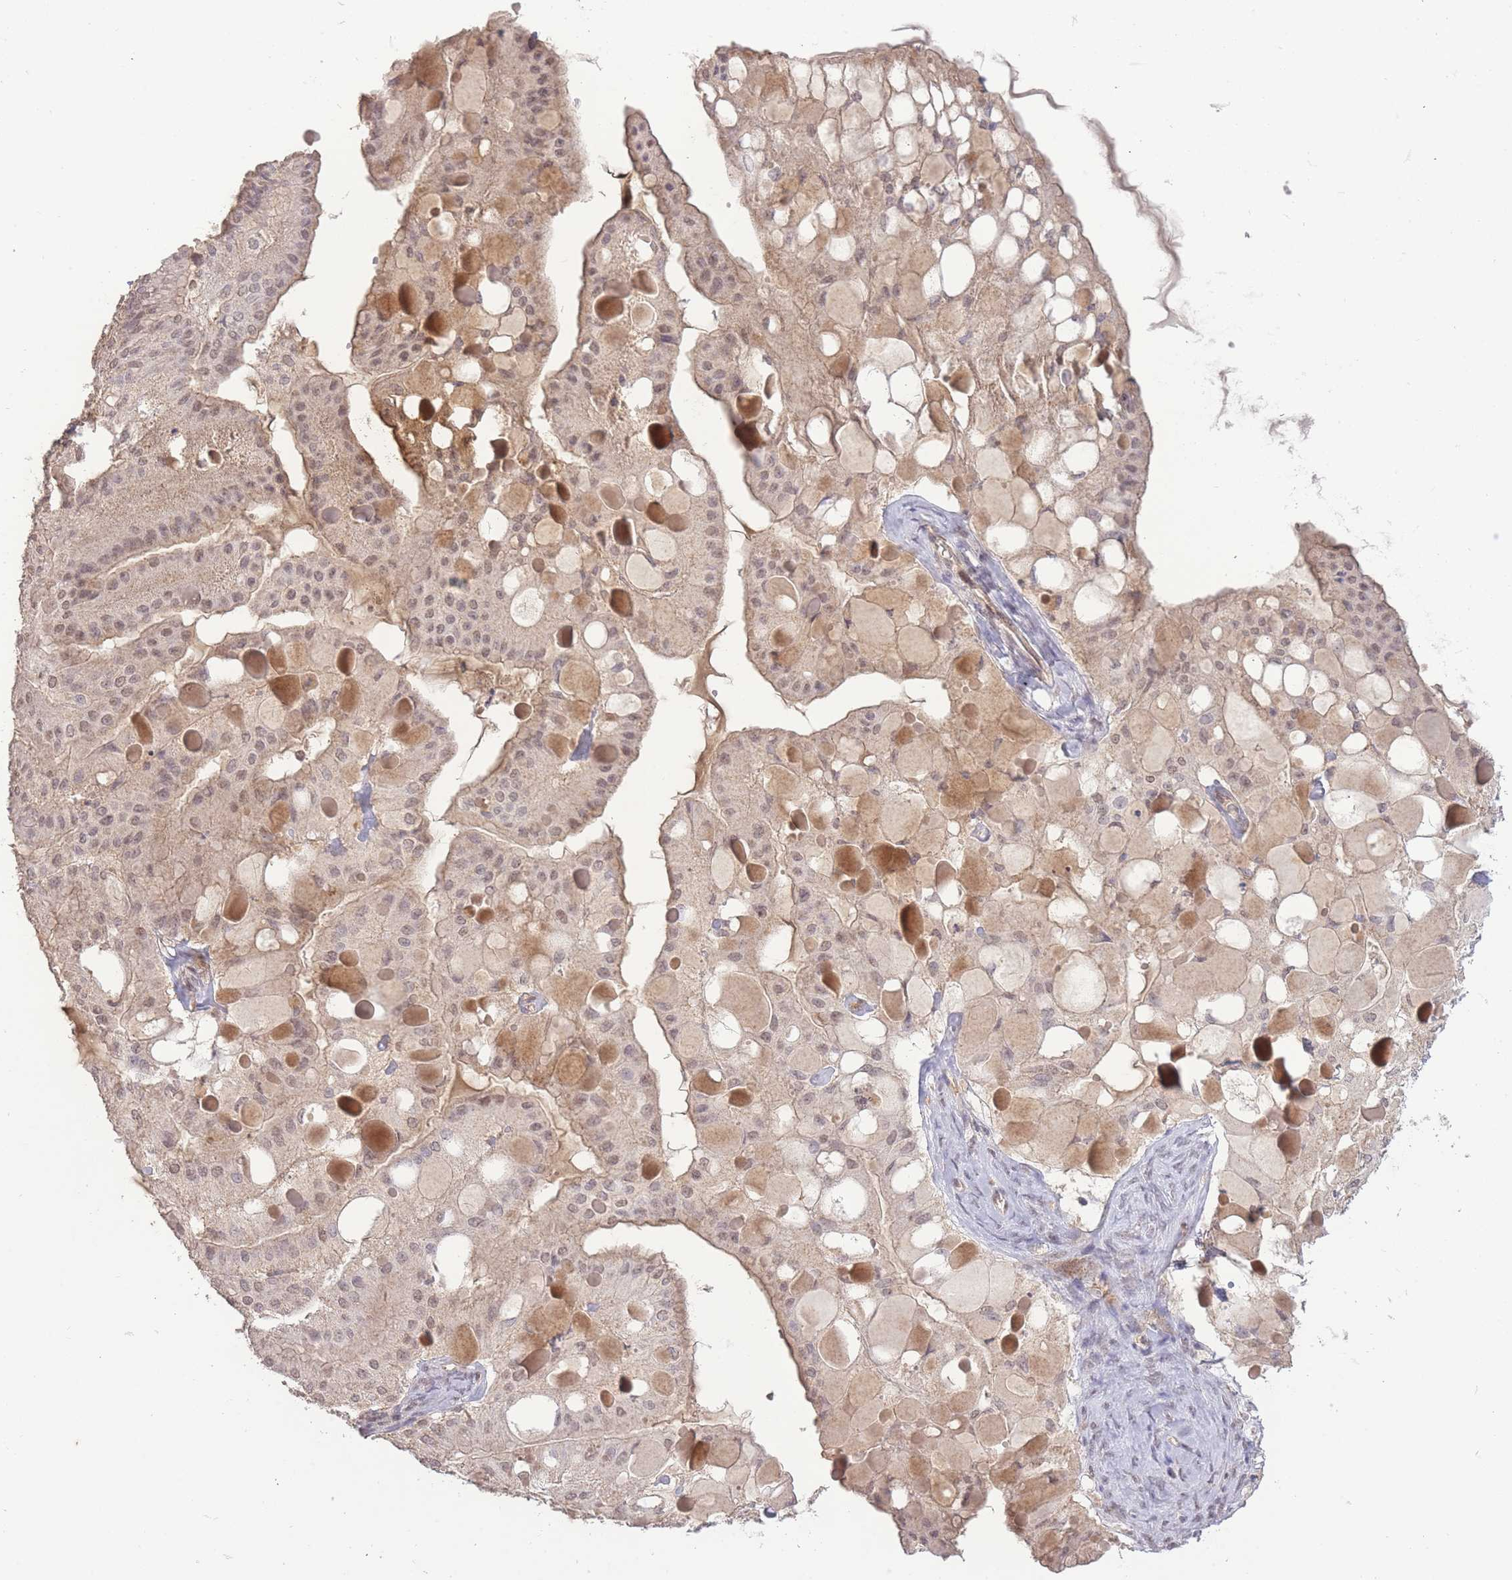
{"staining": {"intensity": "weak", "quantity": "25%-75%", "location": "cytoplasmic/membranous,nuclear"}, "tissue": "ovarian cancer", "cell_type": "Tumor cells", "image_type": "cancer", "snomed": [{"axis": "morphology", "description": "Cystadenocarcinoma, mucinous, NOS"}, {"axis": "topography", "description": "Ovary"}], "caption": "Weak cytoplasmic/membranous and nuclear staining for a protein is seen in about 25%-75% of tumor cells of ovarian cancer (mucinous cystadenocarcinoma) using immunohistochemistry.", "gene": "RNF144B", "patient": {"sex": "female", "age": 61}}